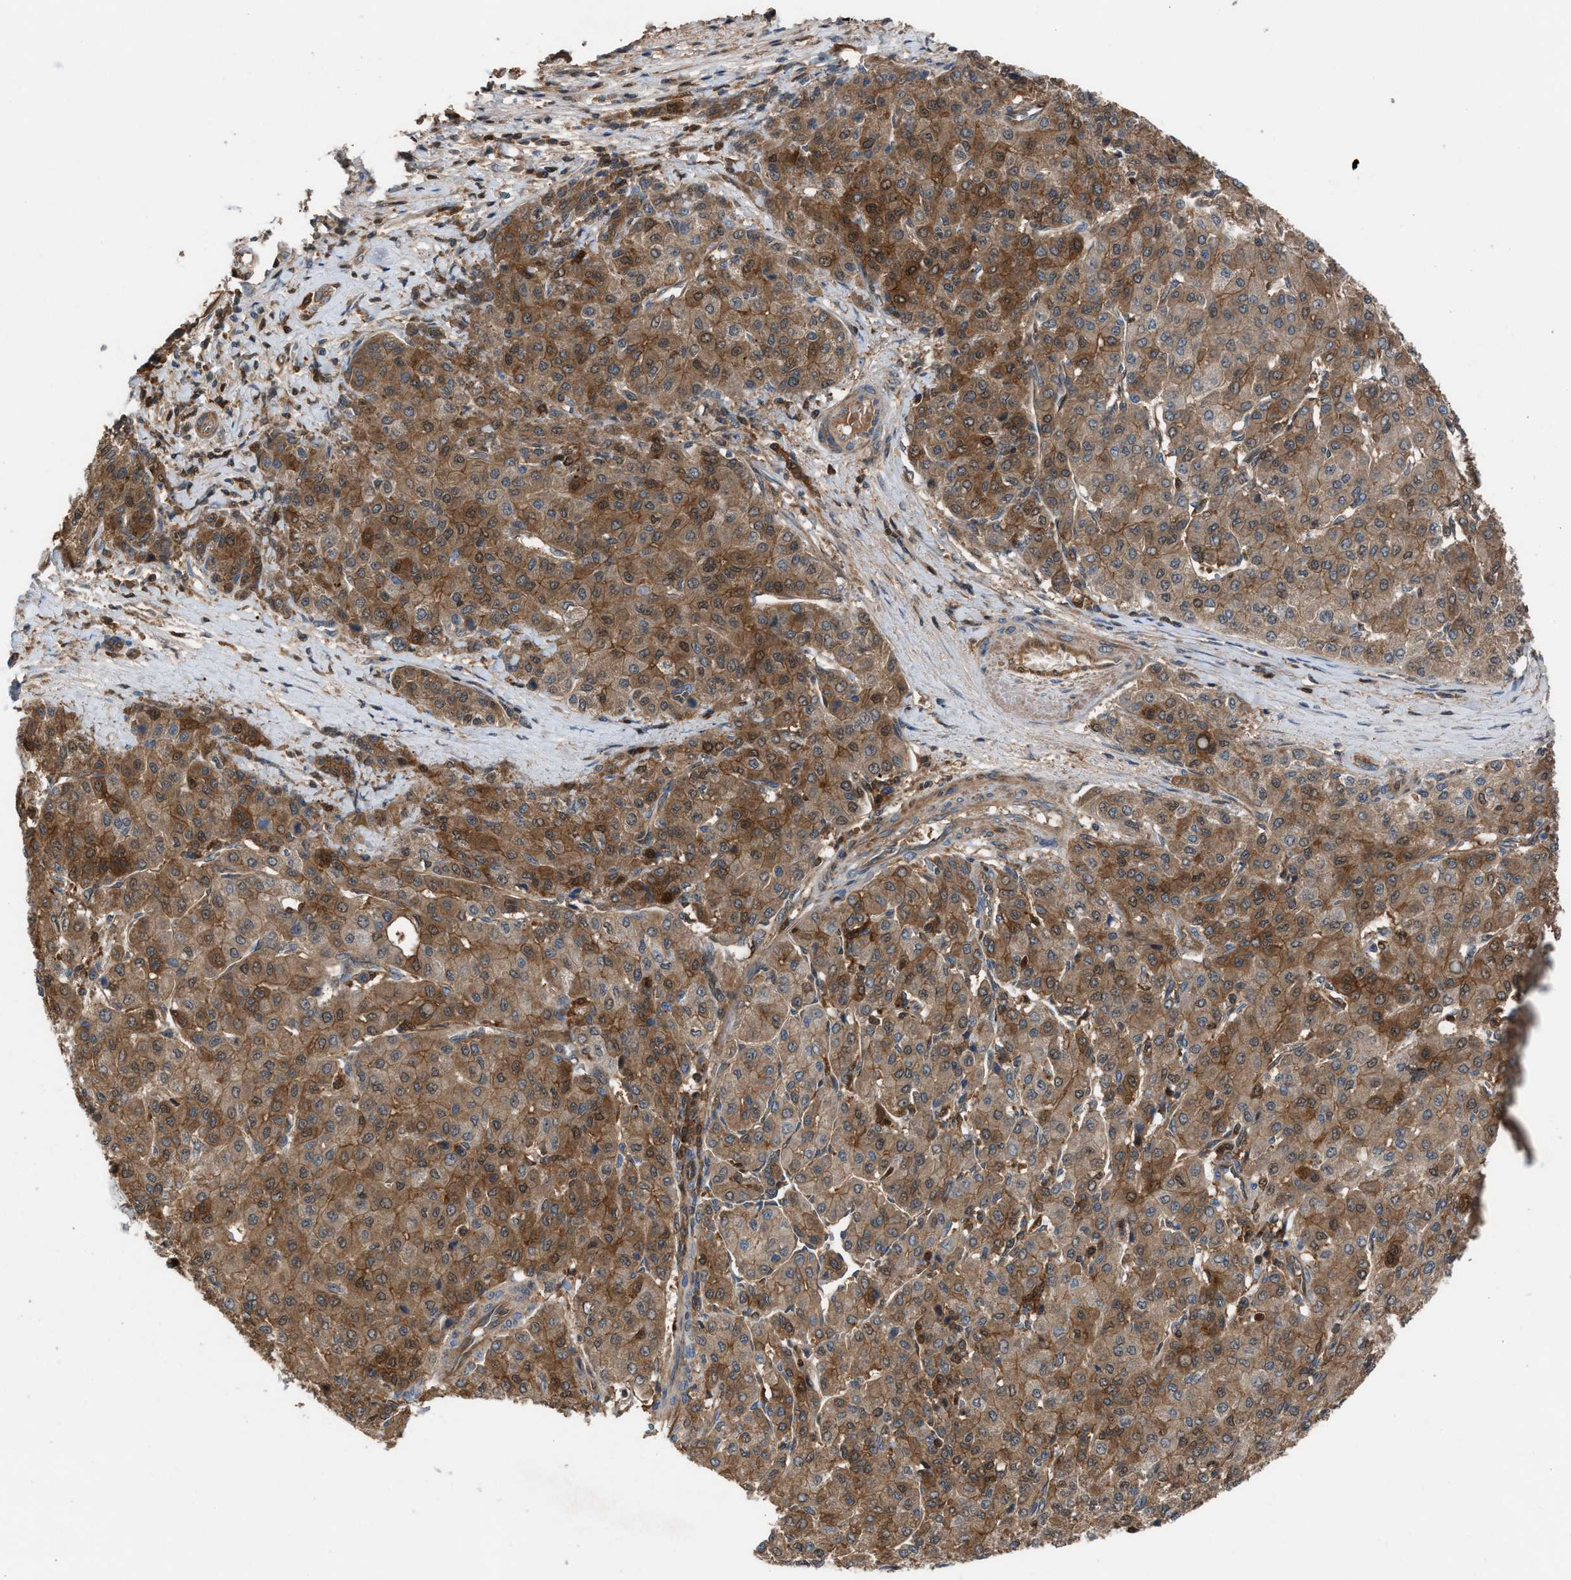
{"staining": {"intensity": "moderate", "quantity": ">75%", "location": "cytoplasmic/membranous"}, "tissue": "liver cancer", "cell_type": "Tumor cells", "image_type": "cancer", "snomed": [{"axis": "morphology", "description": "Carcinoma, Hepatocellular, NOS"}, {"axis": "topography", "description": "Liver"}], "caption": "DAB immunohistochemical staining of hepatocellular carcinoma (liver) displays moderate cytoplasmic/membranous protein positivity in approximately >75% of tumor cells.", "gene": "TPK1", "patient": {"sex": "male", "age": 65}}